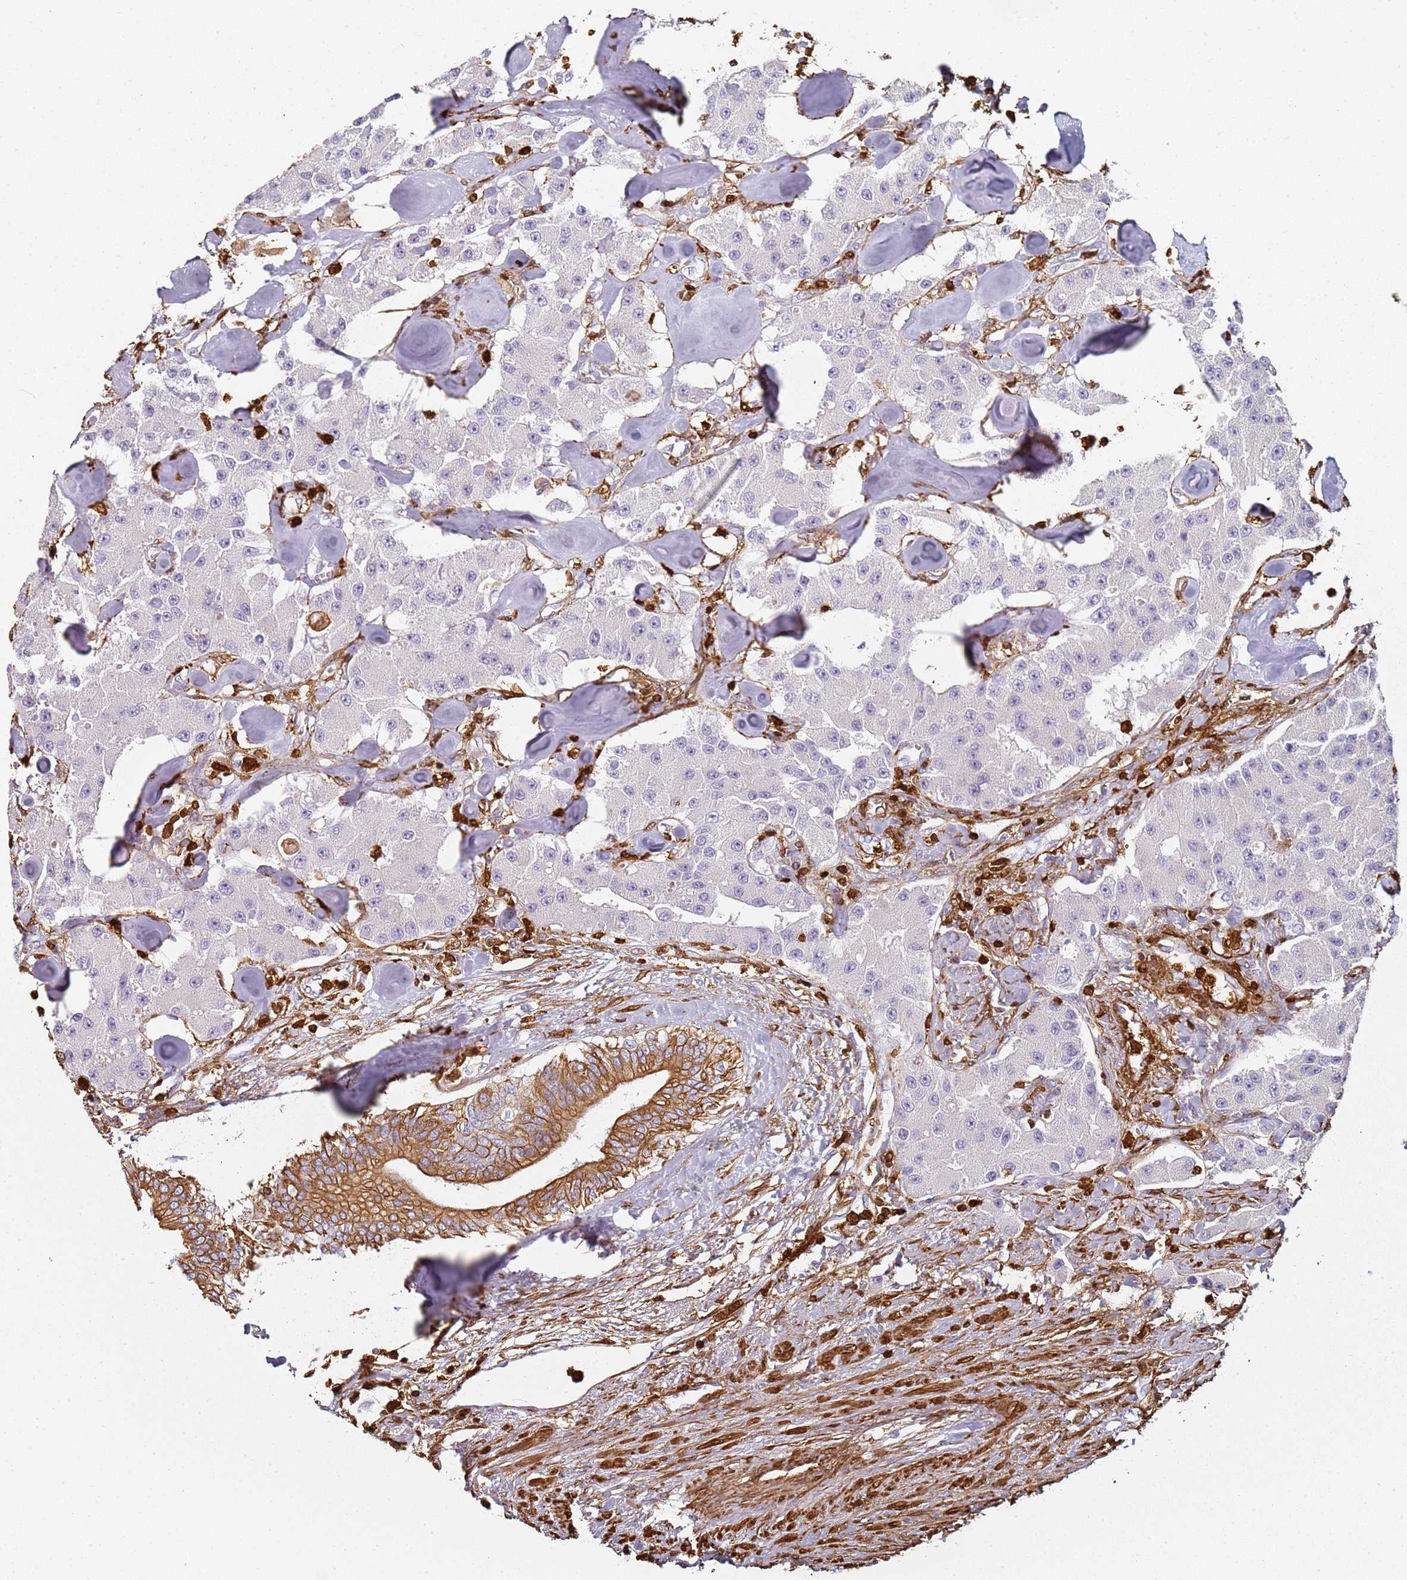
{"staining": {"intensity": "negative", "quantity": "none", "location": "none"}, "tissue": "carcinoid", "cell_type": "Tumor cells", "image_type": "cancer", "snomed": [{"axis": "morphology", "description": "Carcinoid, malignant, NOS"}, {"axis": "topography", "description": "Pancreas"}], "caption": "Carcinoid was stained to show a protein in brown. There is no significant staining in tumor cells.", "gene": "S100A4", "patient": {"sex": "male", "age": 41}}